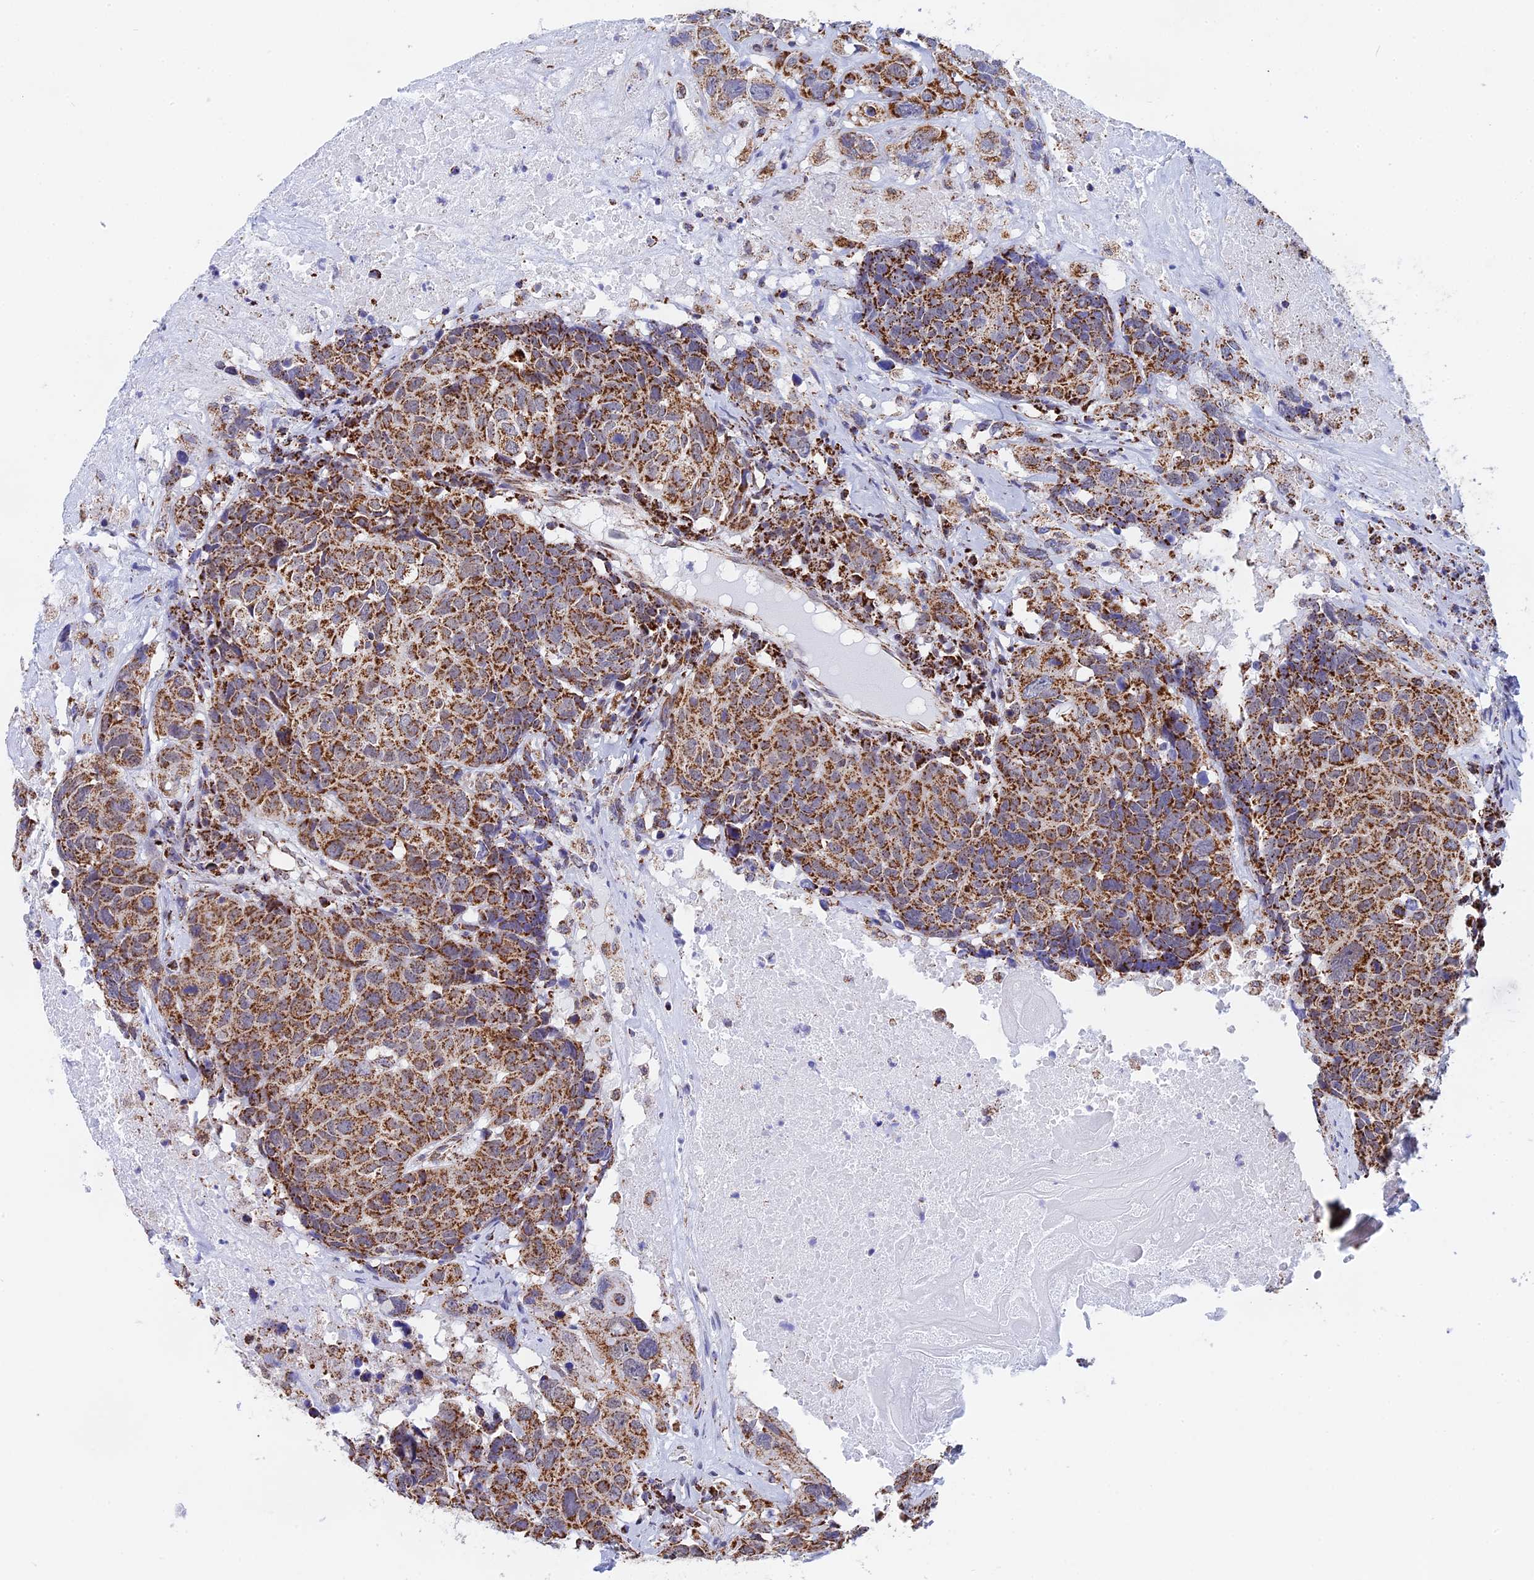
{"staining": {"intensity": "strong", "quantity": ">75%", "location": "cytoplasmic/membranous"}, "tissue": "head and neck cancer", "cell_type": "Tumor cells", "image_type": "cancer", "snomed": [{"axis": "morphology", "description": "Squamous cell carcinoma, NOS"}, {"axis": "topography", "description": "Head-Neck"}], "caption": "Protein expression analysis of head and neck cancer (squamous cell carcinoma) reveals strong cytoplasmic/membranous expression in approximately >75% of tumor cells.", "gene": "CDC16", "patient": {"sex": "male", "age": 66}}